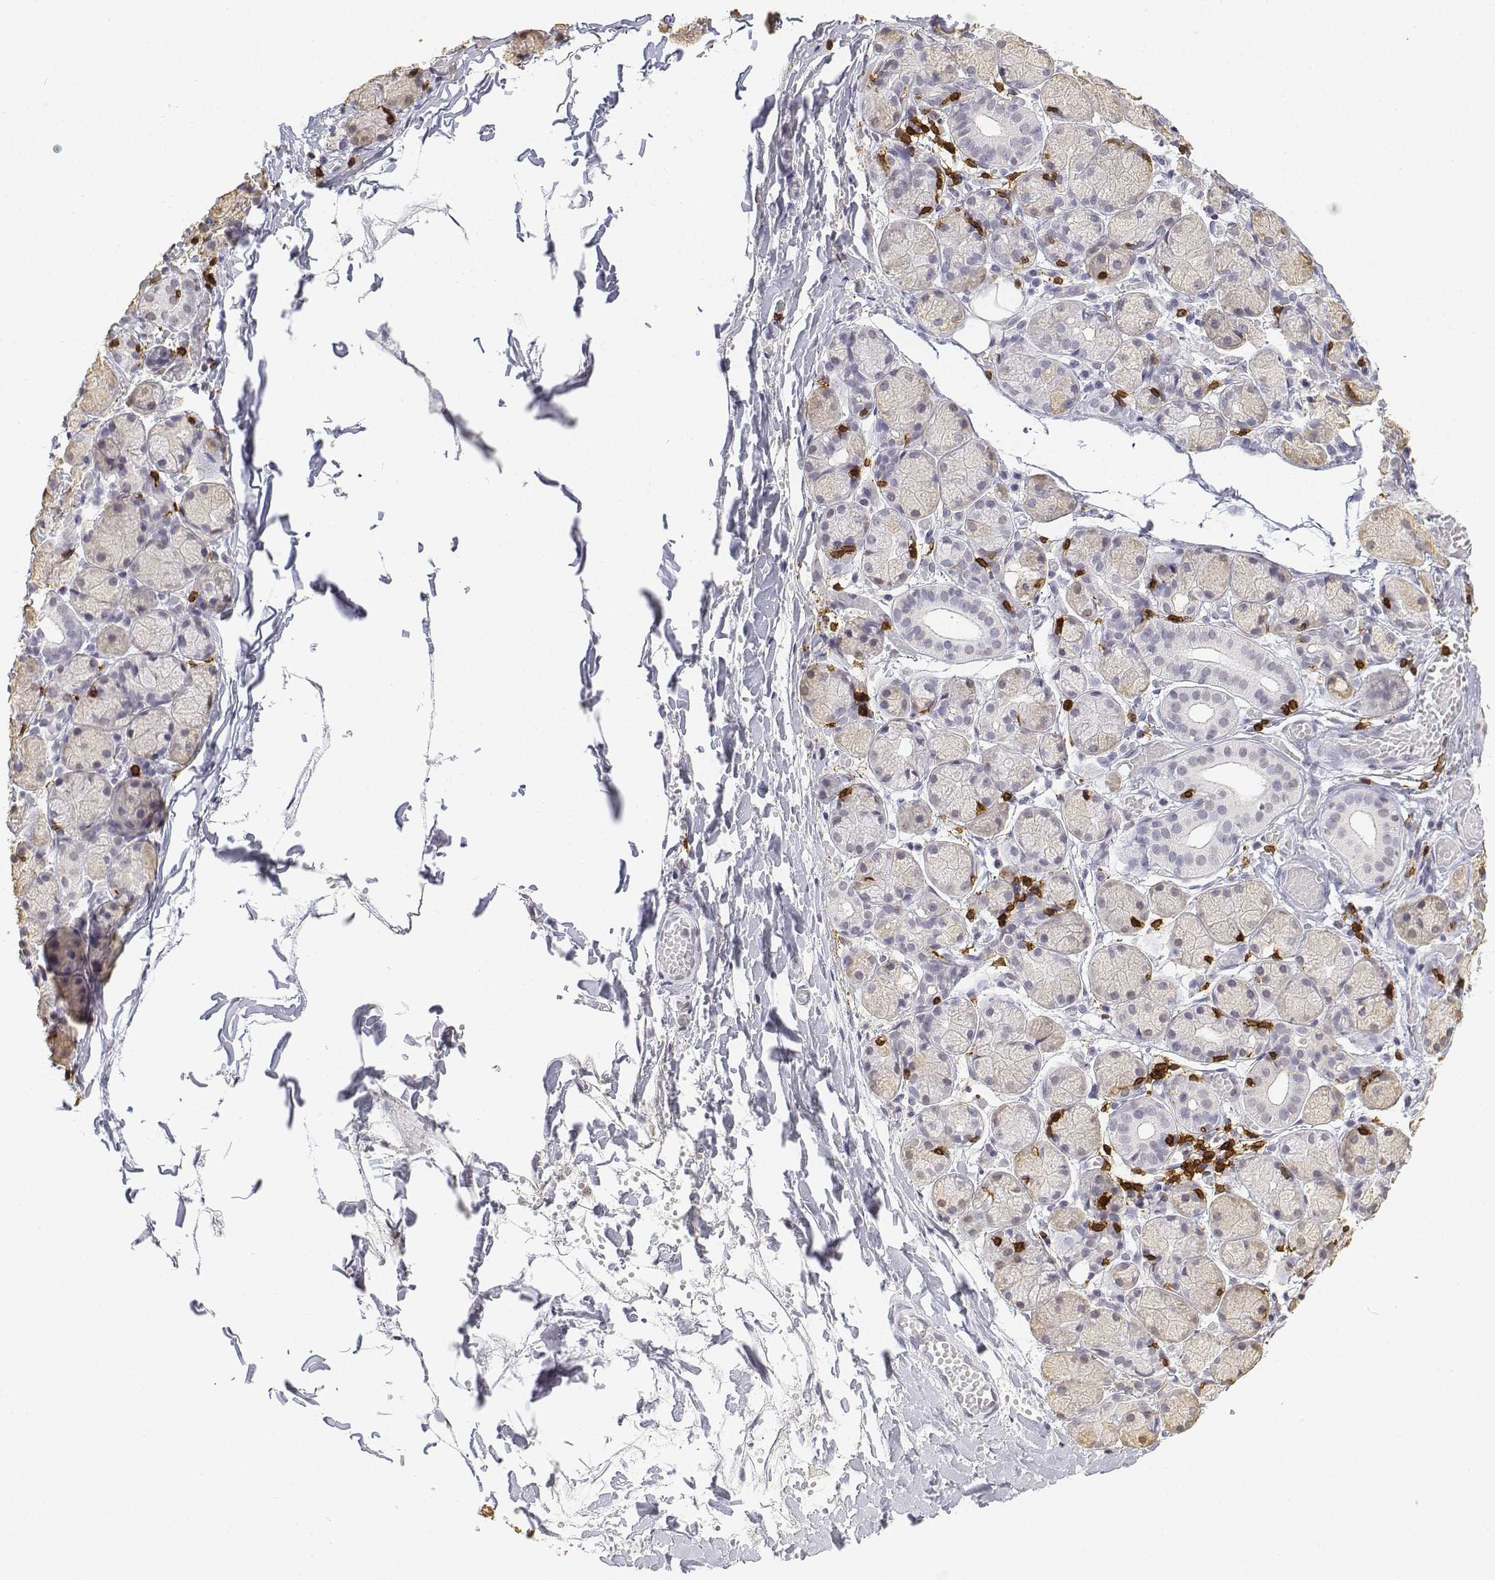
{"staining": {"intensity": "negative", "quantity": "none", "location": "none"}, "tissue": "salivary gland", "cell_type": "Glandular cells", "image_type": "normal", "snomed": [{"axis": "morphology", "description": "Normal tissue, NOS"}, {"axis": "topography", "description": "Salivary gland"}, {"axis": "topography", "description": "Peripheral nerve tissue"}], "caption": "Protein analysis of normal salivary gland shows no significant expression in glandular cells. Brightfield microscopy of immunohistochemistry (IHC) stained with DAB (brown) and hematoxylin (blue), captured at high magnification.", "gene": "CD3E", "patient": {"sex": "female", "age": 24}}